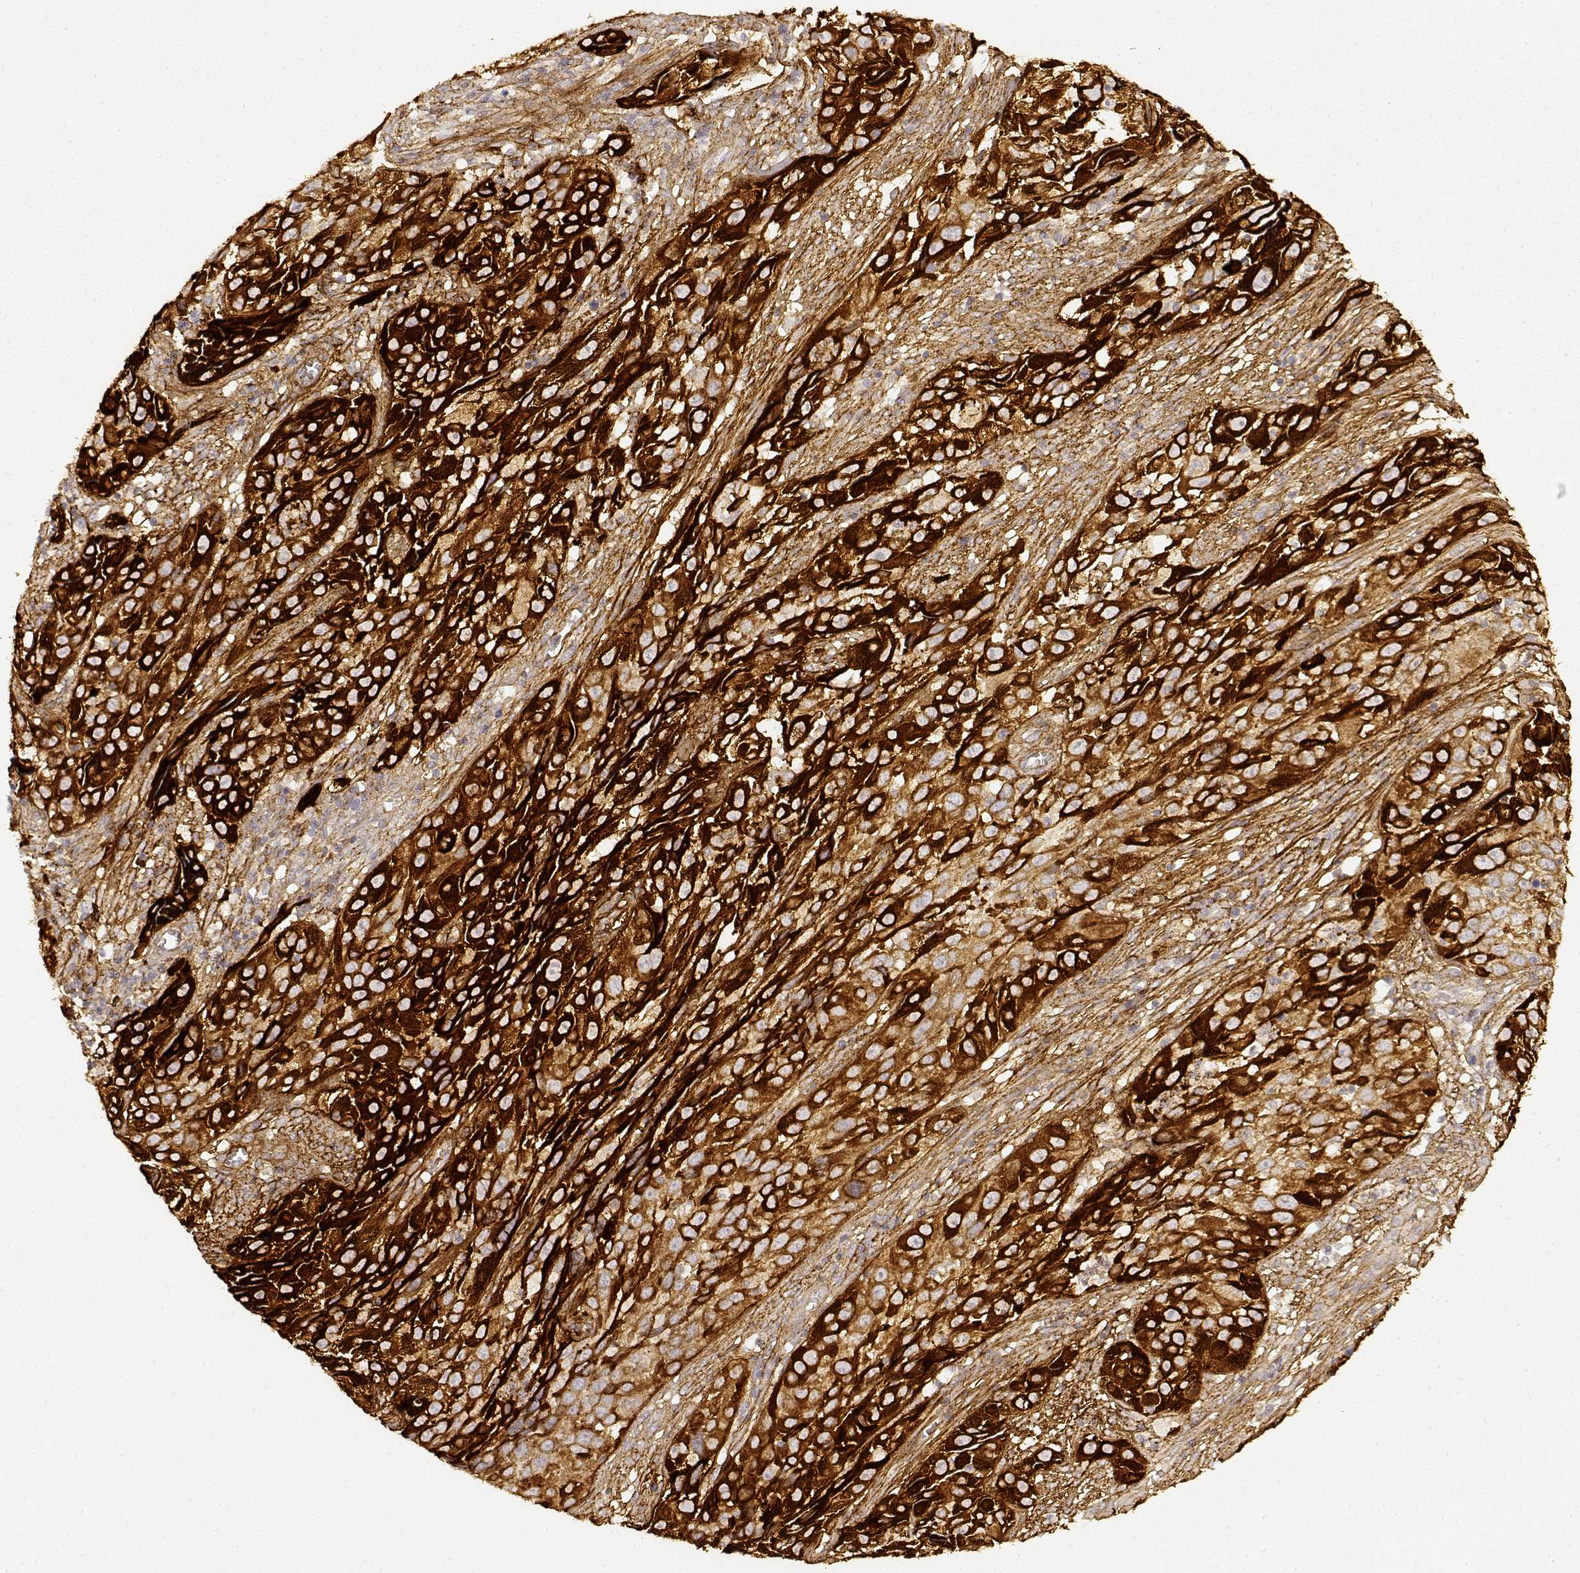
{"staining": {"intensity": "strong", "quantity": ">75%", "location": "cytoplasmic/membranous"}, "tissue": "cervical cancer", "cell_type": "Tumor cells", "image_type": "cancer", "snomed": [{"axis": "morphology", "description": "Squamous cell carcinoma, NOS"}, {"axis": "topography", "description": "Cervix"}], "caption": "Protein positivity by immunohistochemistry (IHC) exhibits strong cytoplasmic/membranous positivity in approximately >75% of tumor cells in cervical cancer. (Brightfield microscopy of DAB IHC at high magnification).", "gene": "LAMC2", "patient": {"sex": "female", "age": 32}}